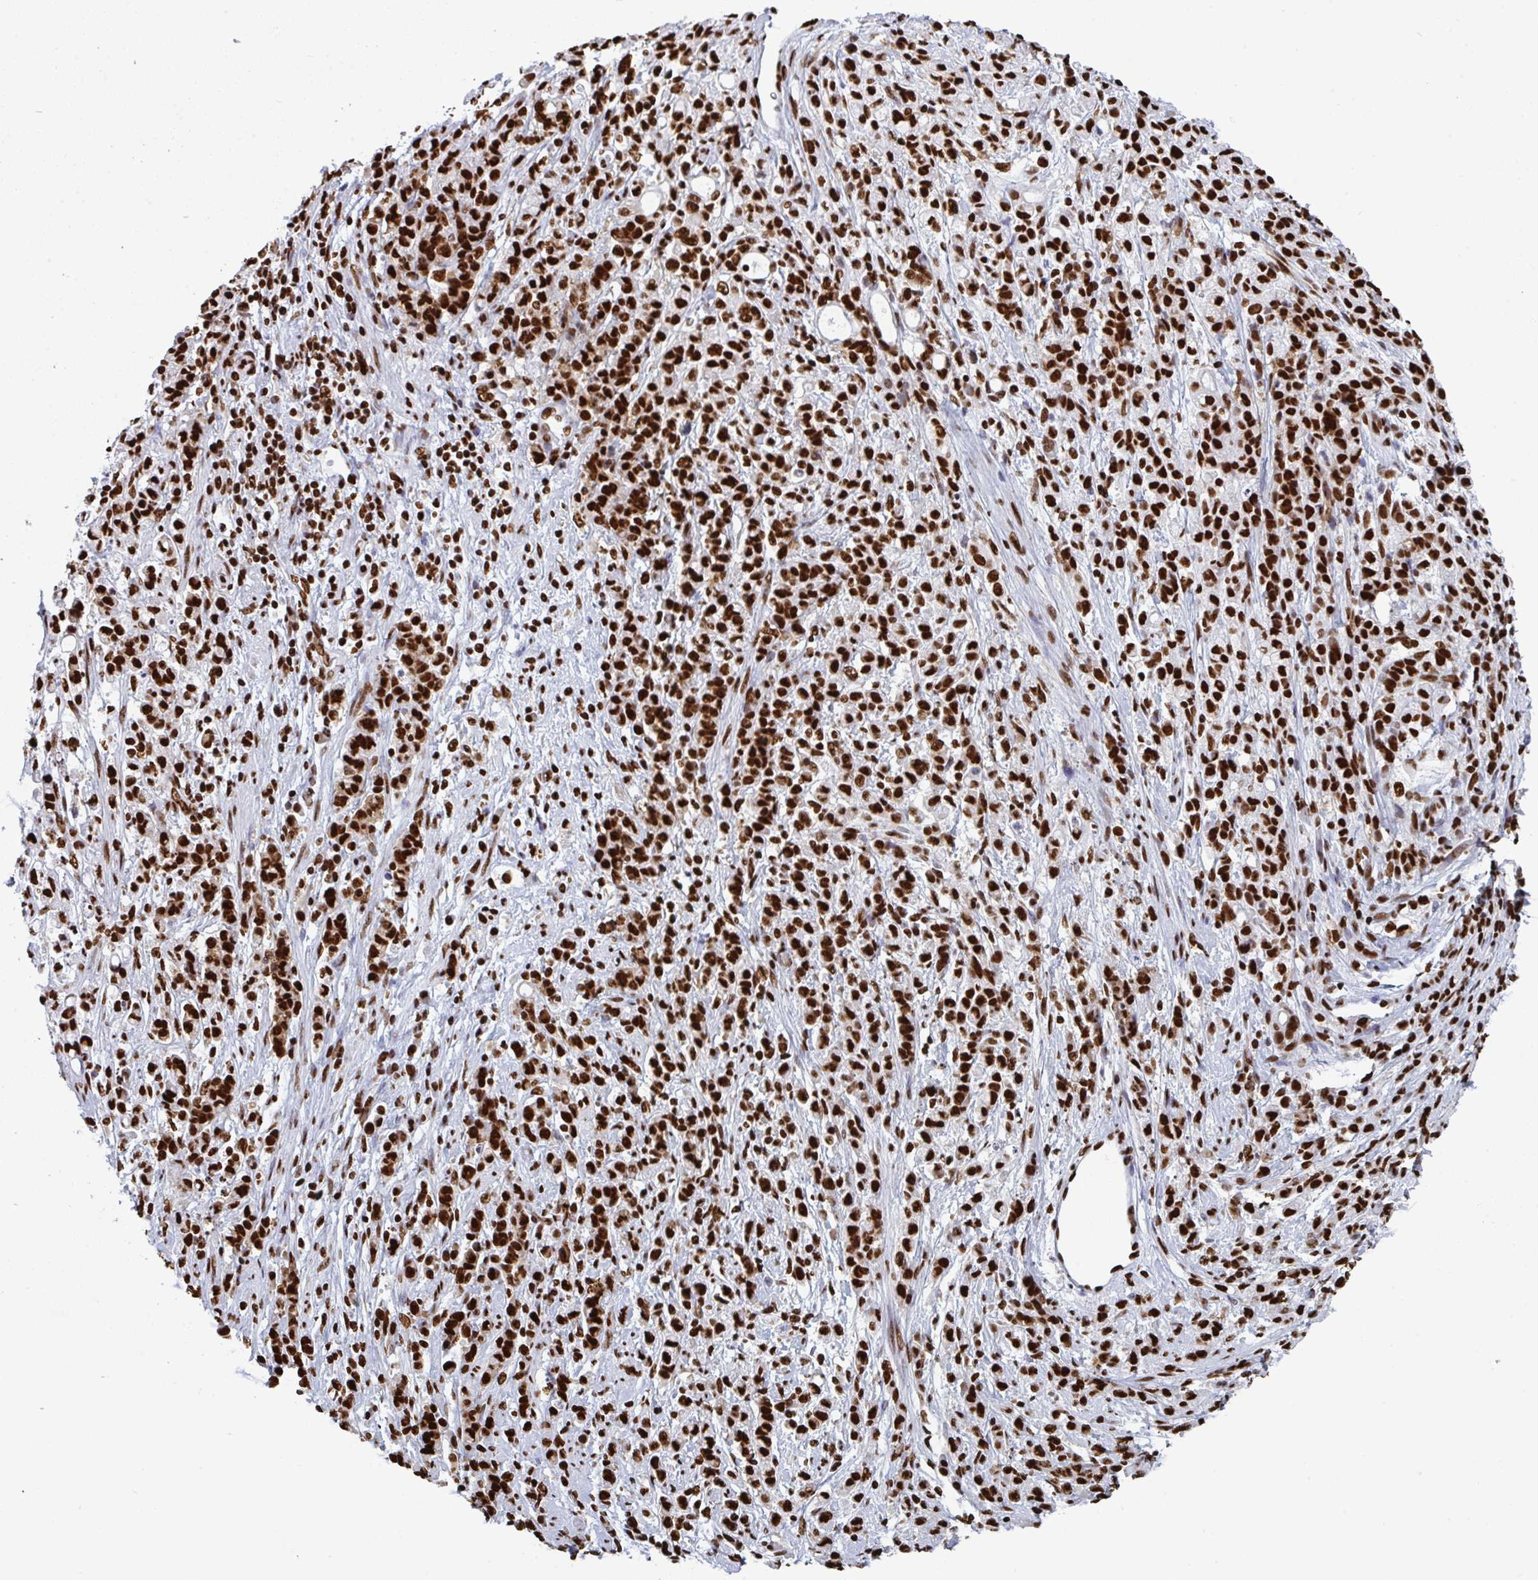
{"staining": {"intensity": "strong", "quantity": ">75%", "location": "nuclear"}, "tissue": "stomach cancer", "cell_type": "Tumor cells", "image_type": "cancer", "snomed": [{"axis": "morphology", "description": "Adenocarcinoma, NOS"}, {"axis": "topography", "description": "Stomach"}], "caption": "Human stomach adenocarcinoma stained with a protein marker exhibits strong staining in tumor cells.", "gene": "GAR1", "patient": {"sex": "female", "age": 60}}